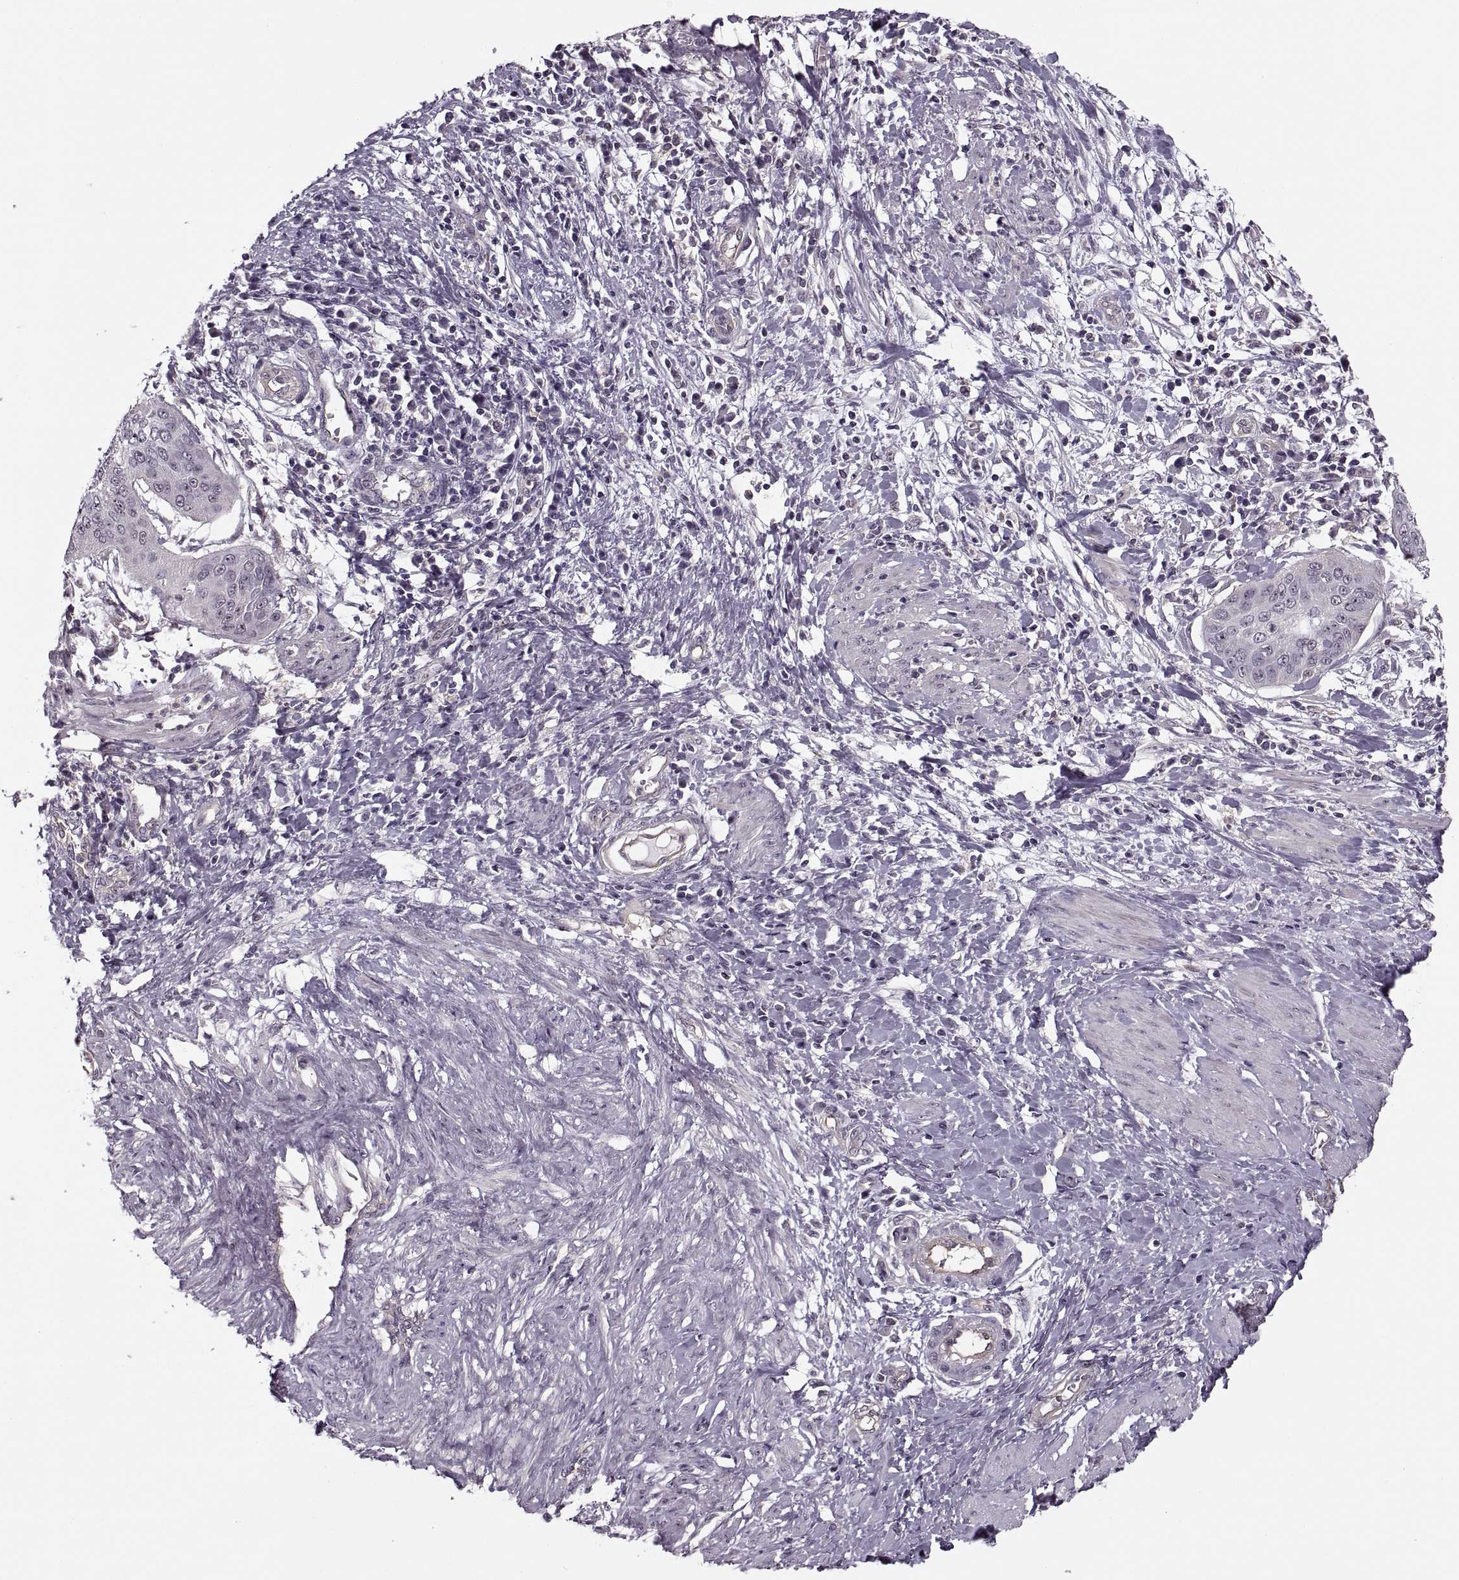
{"staining": {"intensity": "negative", "quantity": "none", "location": "none"}, "tissue": "cervical cancer", "cell_type": "Tumor cells", "image_type": "cancer", "snomed": [{"axis": "morphology", "description": "Squamous cell carcinoma, NOS"}, {"axis": "topography", "description": "Cervix"}], "caption": "The photomicrograph demonstrates no significant positivity in tumor cells of cervical cancer (squamous cell carcinoma). The staining was performed using DAB to visualize the protein expression in brown, while the nuclei were stained in blue with hematoxylin (Magnification: 20x).", "gene": "LUZP2", "patient": {"sex": "female", "age": 39}}